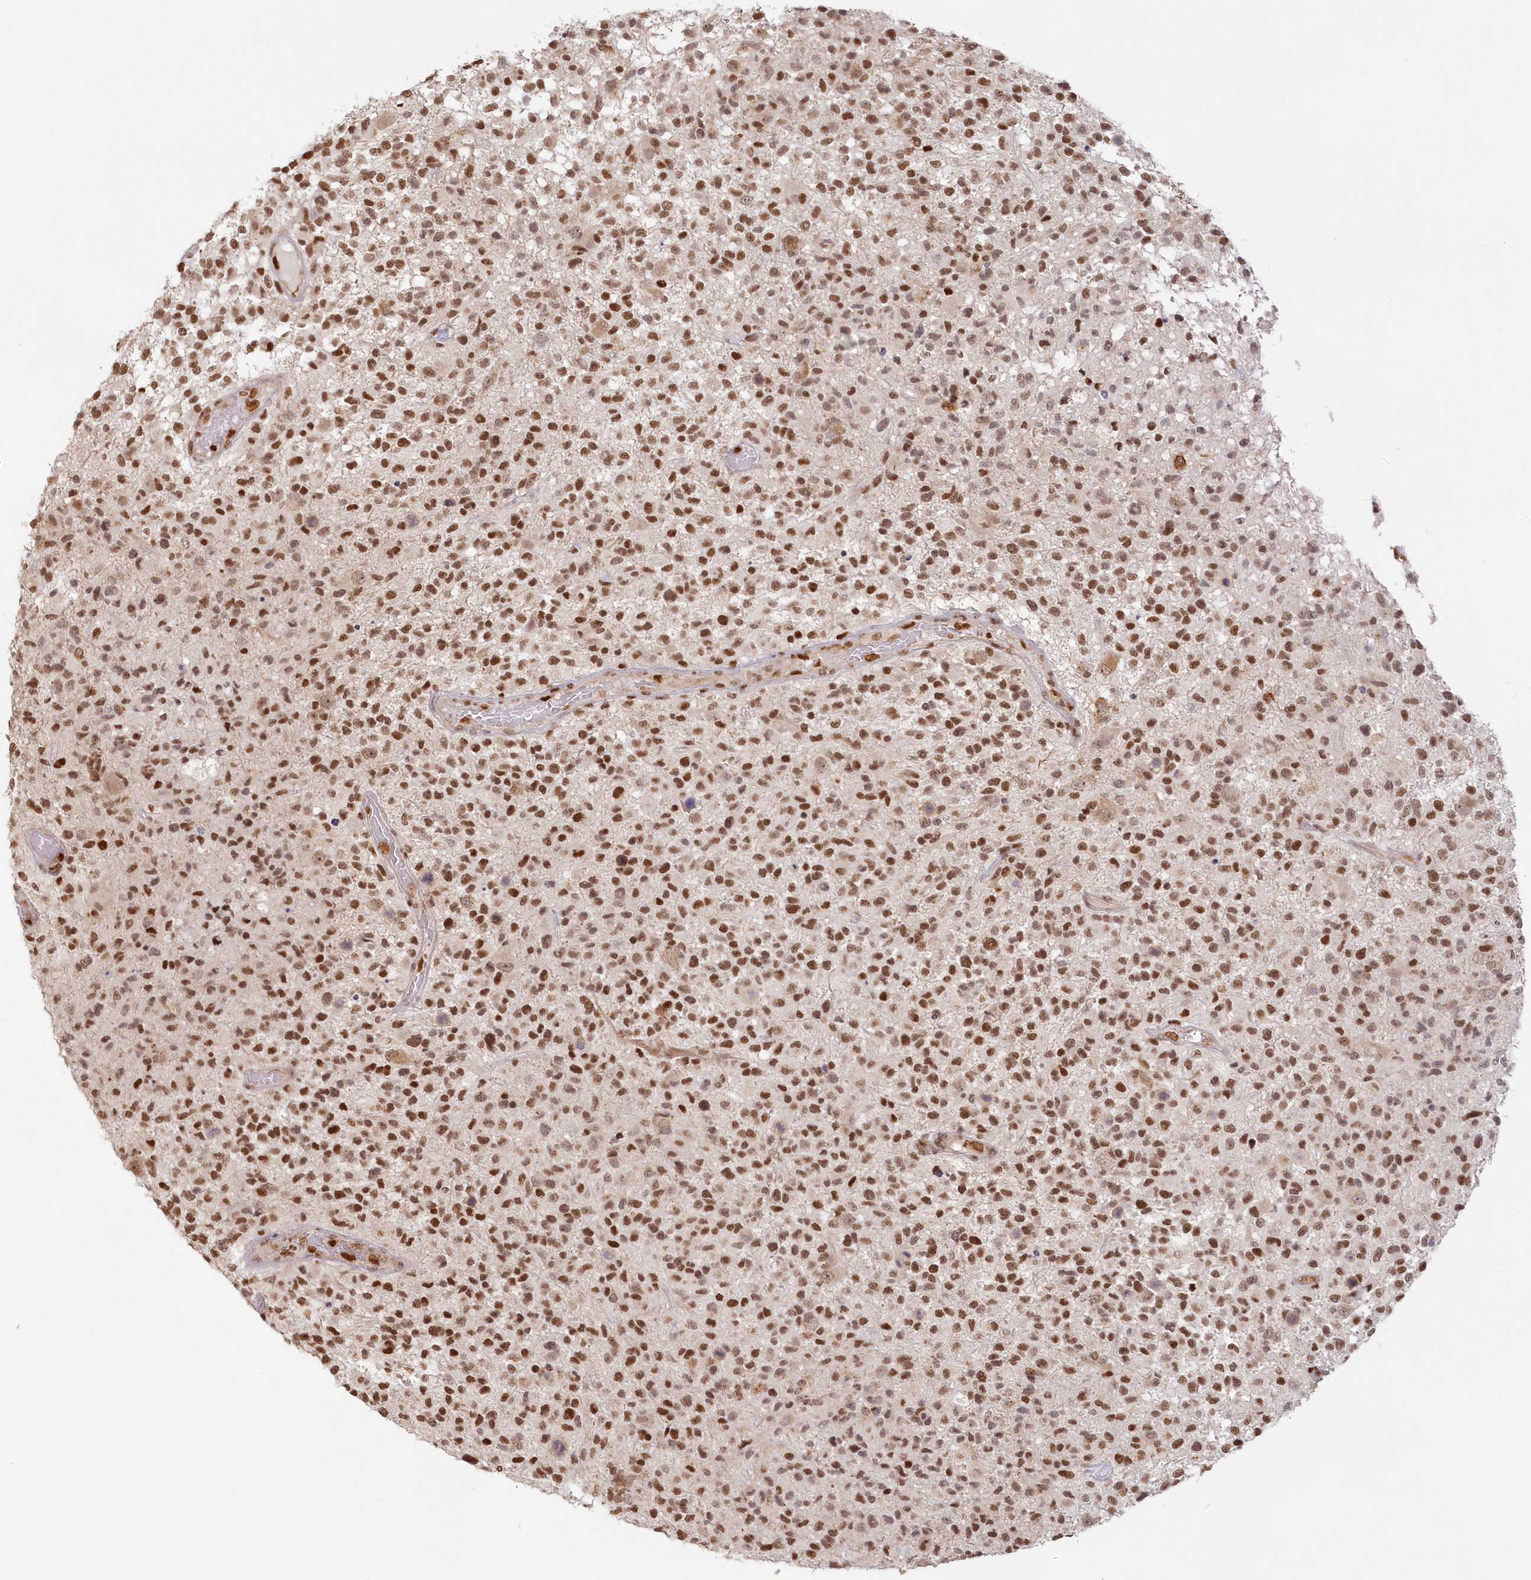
{"staining": {"intensity": "moderate", "quantity": ">75%", "location": "nuclear"}, "tissue": "glioma", "cell_type": "Tumor cells", "image_type": "cancer", "snomed": [{"axis": "morphology", "description": "Glioma, malignant, High grade"}, {"axis": "morphology", "description": "Glioblastoma, NOS"}, {"axis": "topography", "description": "Brain"}], "caption": "Immunohistochemical staining of human glioblastoma shows moderate nuclear protein staining in approximately >75% of tumor cells.", "gene": "POLR2B", "patient": {"sex": "male", "age": 60}}